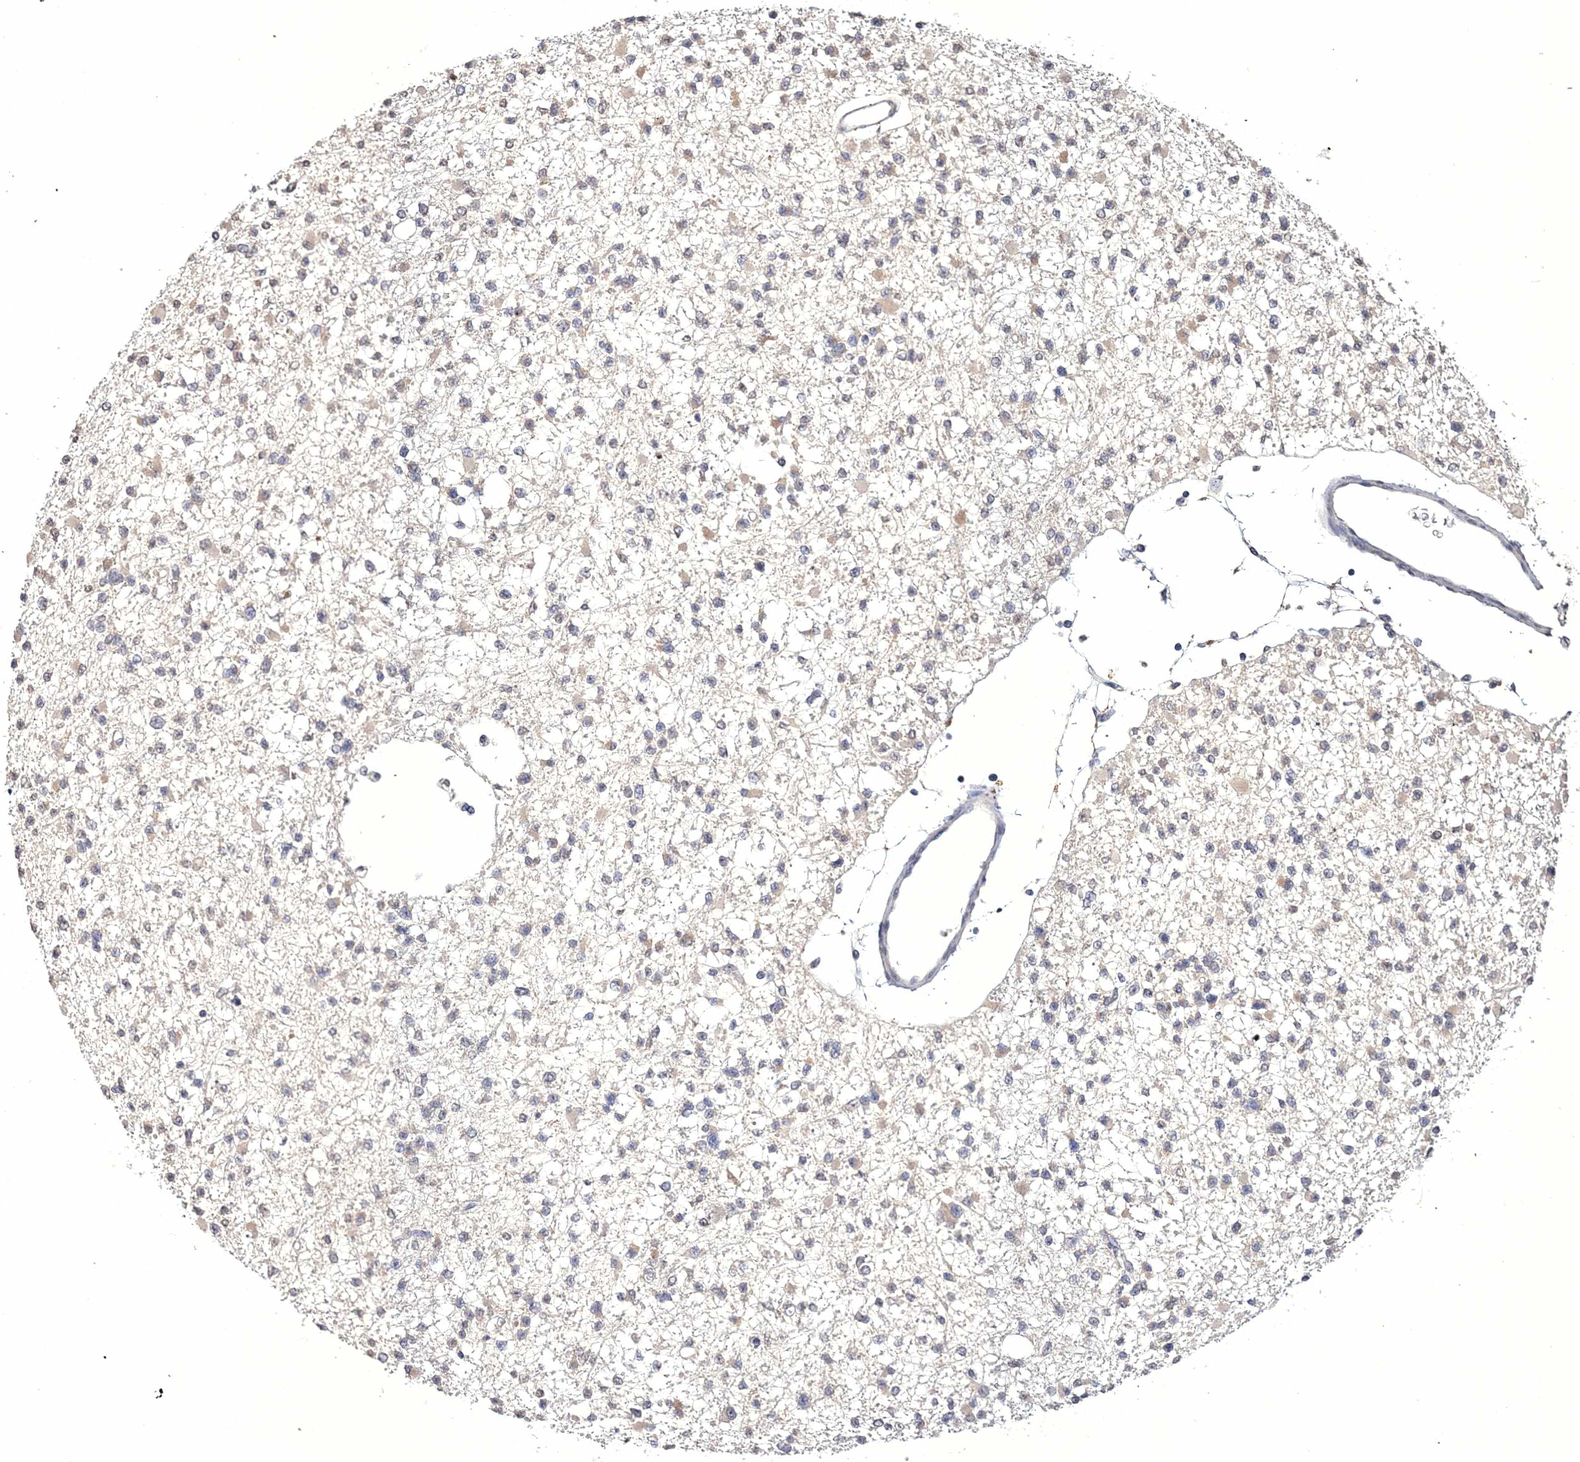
{"staining": {"intensity": "weak", "quantity": "<25%", "location": "cytoplasmic/membranous"}, "tissue": "glioma", "cell_type": "Tumor cells", "image_type": "cancer", "snomed": [{"axis": "morphology", "description": "Glioma, malignant, Low grade"}, {"axis": "topography", "description": "Brain"}], "caption": "The histopathology image exhibits no staining of tumor cells in glioma.", "gene": "GPN1", "patient": {"sex": "female", "age": 22}}